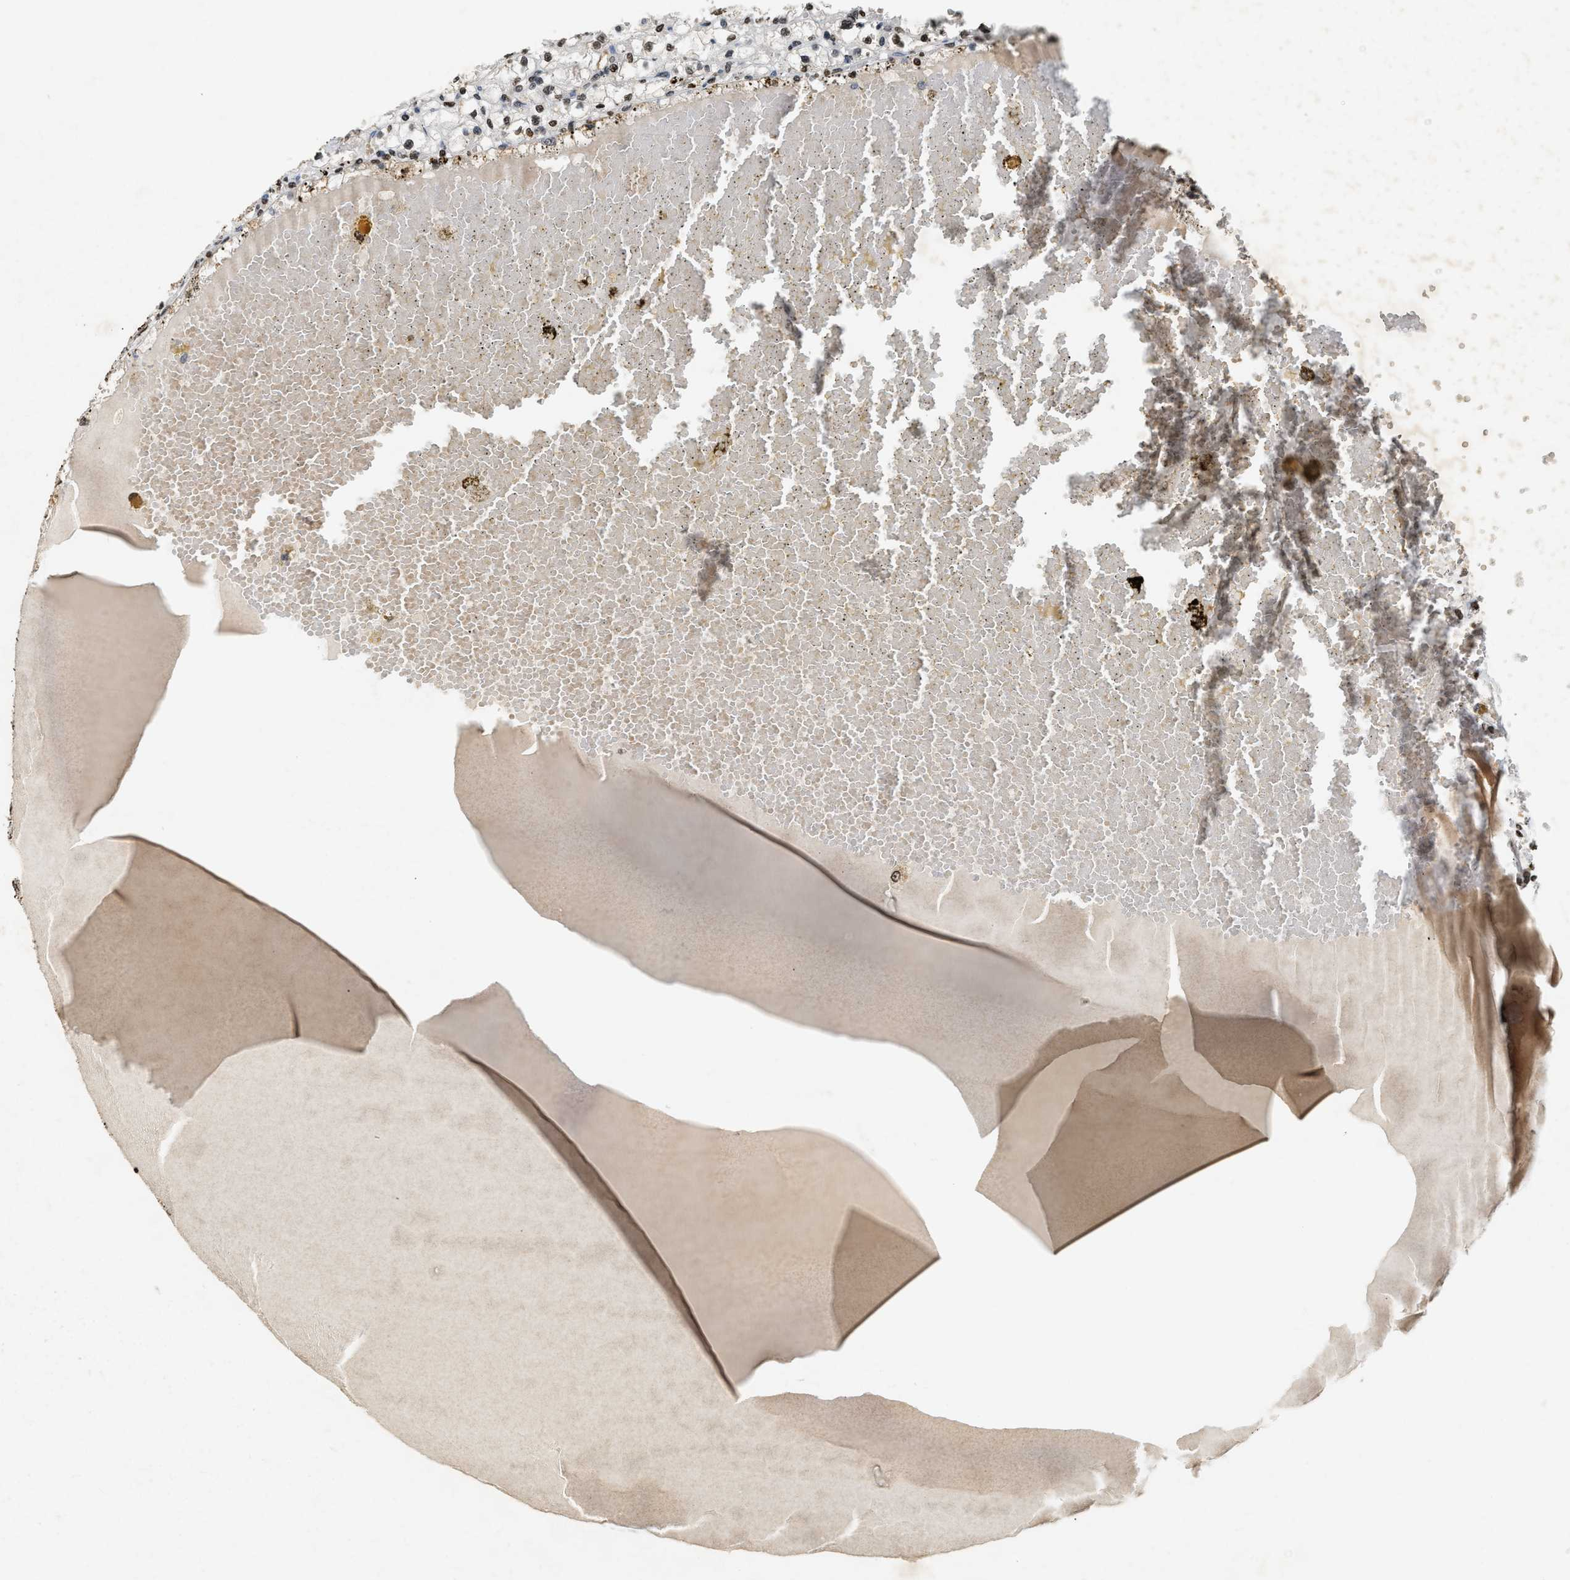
{"staining": {"intensity": "weak", "quantity": ">75%", "location": "nuclear"}, "tissue": "renal cancer", "cell_type": "Tumor cells", "image_type": "cancer", "snomed": [{"axis": "morphology", "description": "Adenocarcinoma, NOS"}, {"axis": "topography", "description": "Kidney"}], "caption": "Immunohistochemical staining of human adenocarcinoma (renal) exhibits low levels of weak nuclear protein staining in approximately >75% of tumor cells.", "gene": "DNASE1L3", "patient": {"sex": "male", "age": 56}}